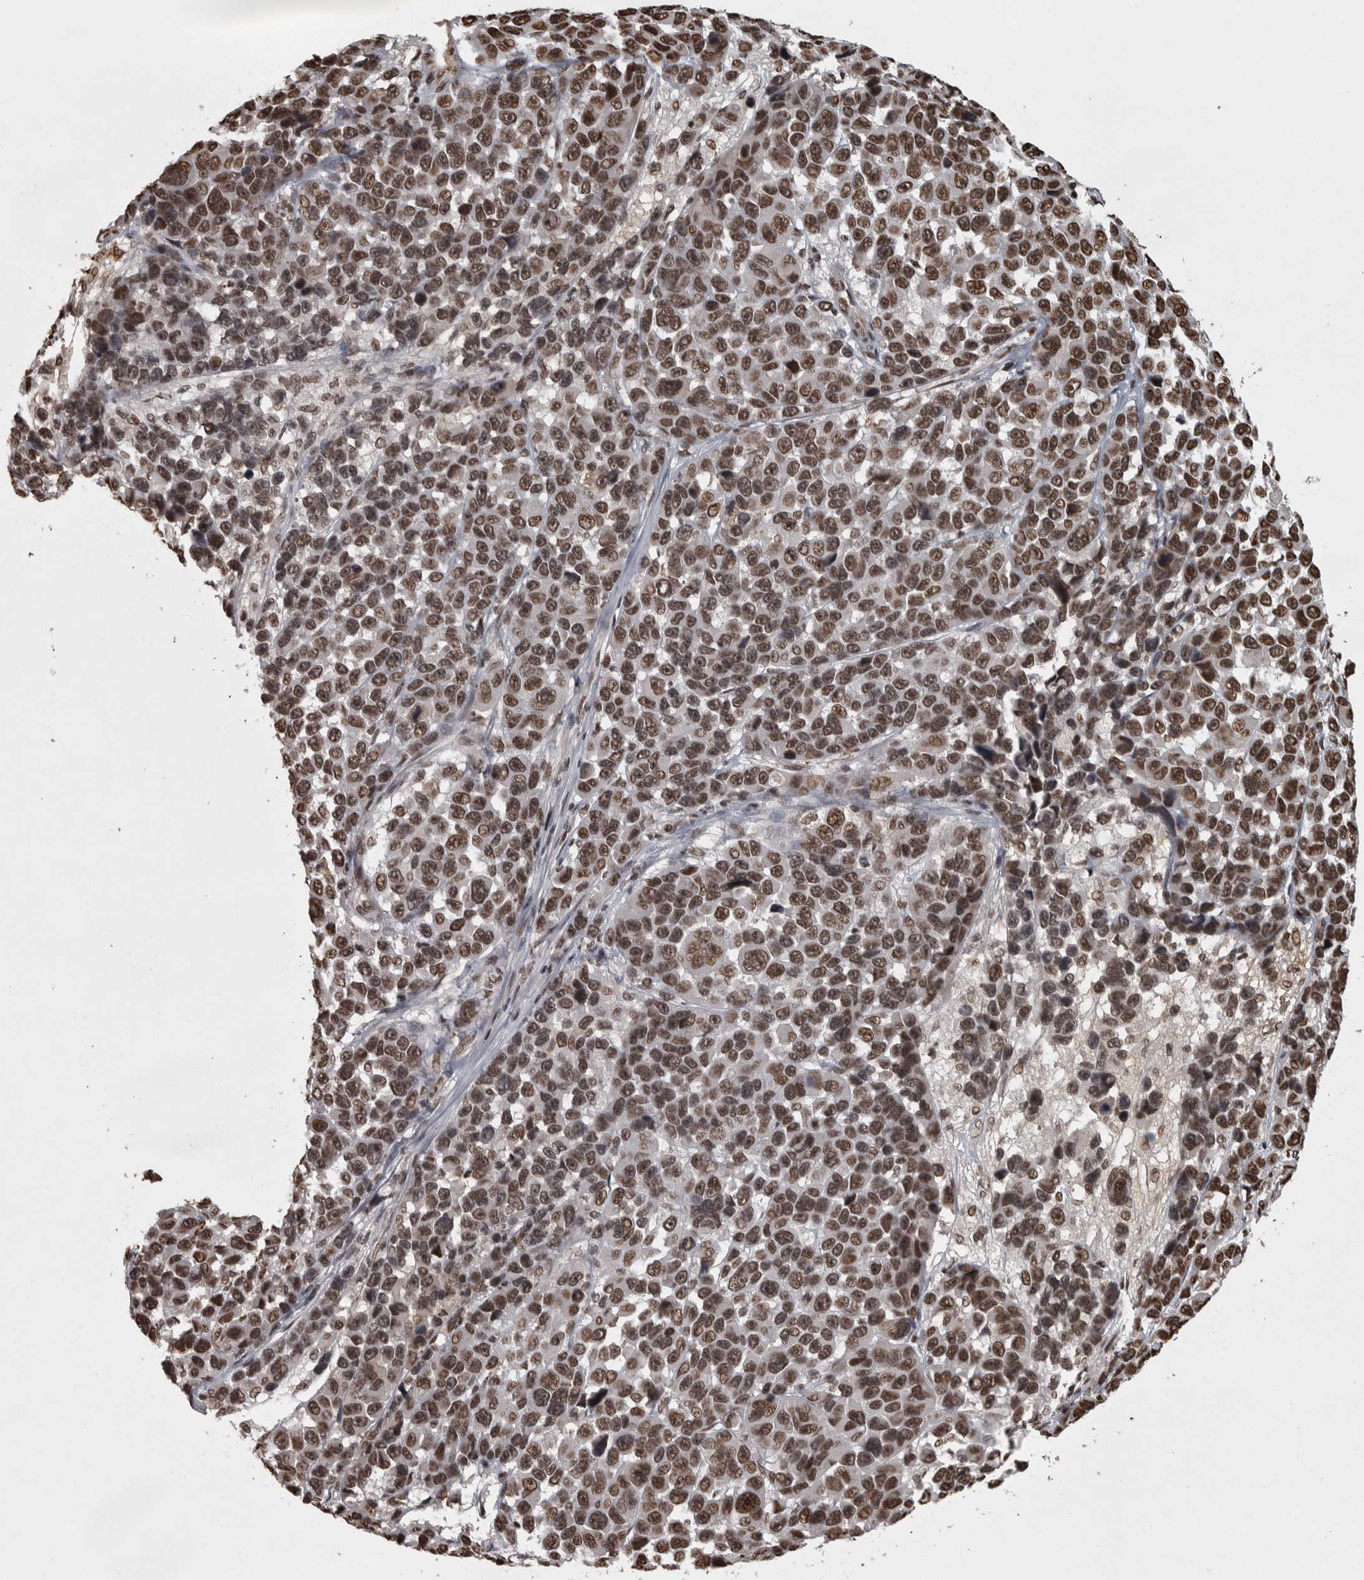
{"staining": {"intensity": "moderate", "quantity": ">75%", "location": "nuclear"}, "tissue": "melanoma", "cell_type": "Tumor cells", "image_type": "cancer", "snomed": [{"axis": "morphology", "description": "Malignant melanoma, NOS"}, {"axis": "topography", "description": "Skin"}], "caption": "Malignant melanoma tissue displays moderate nuclear staining in approximately >75% of tumor cells, visualized by immunohistochemistry.", "gene": "ZFHX4", "patient": {"sex": "male", "age": 53}}